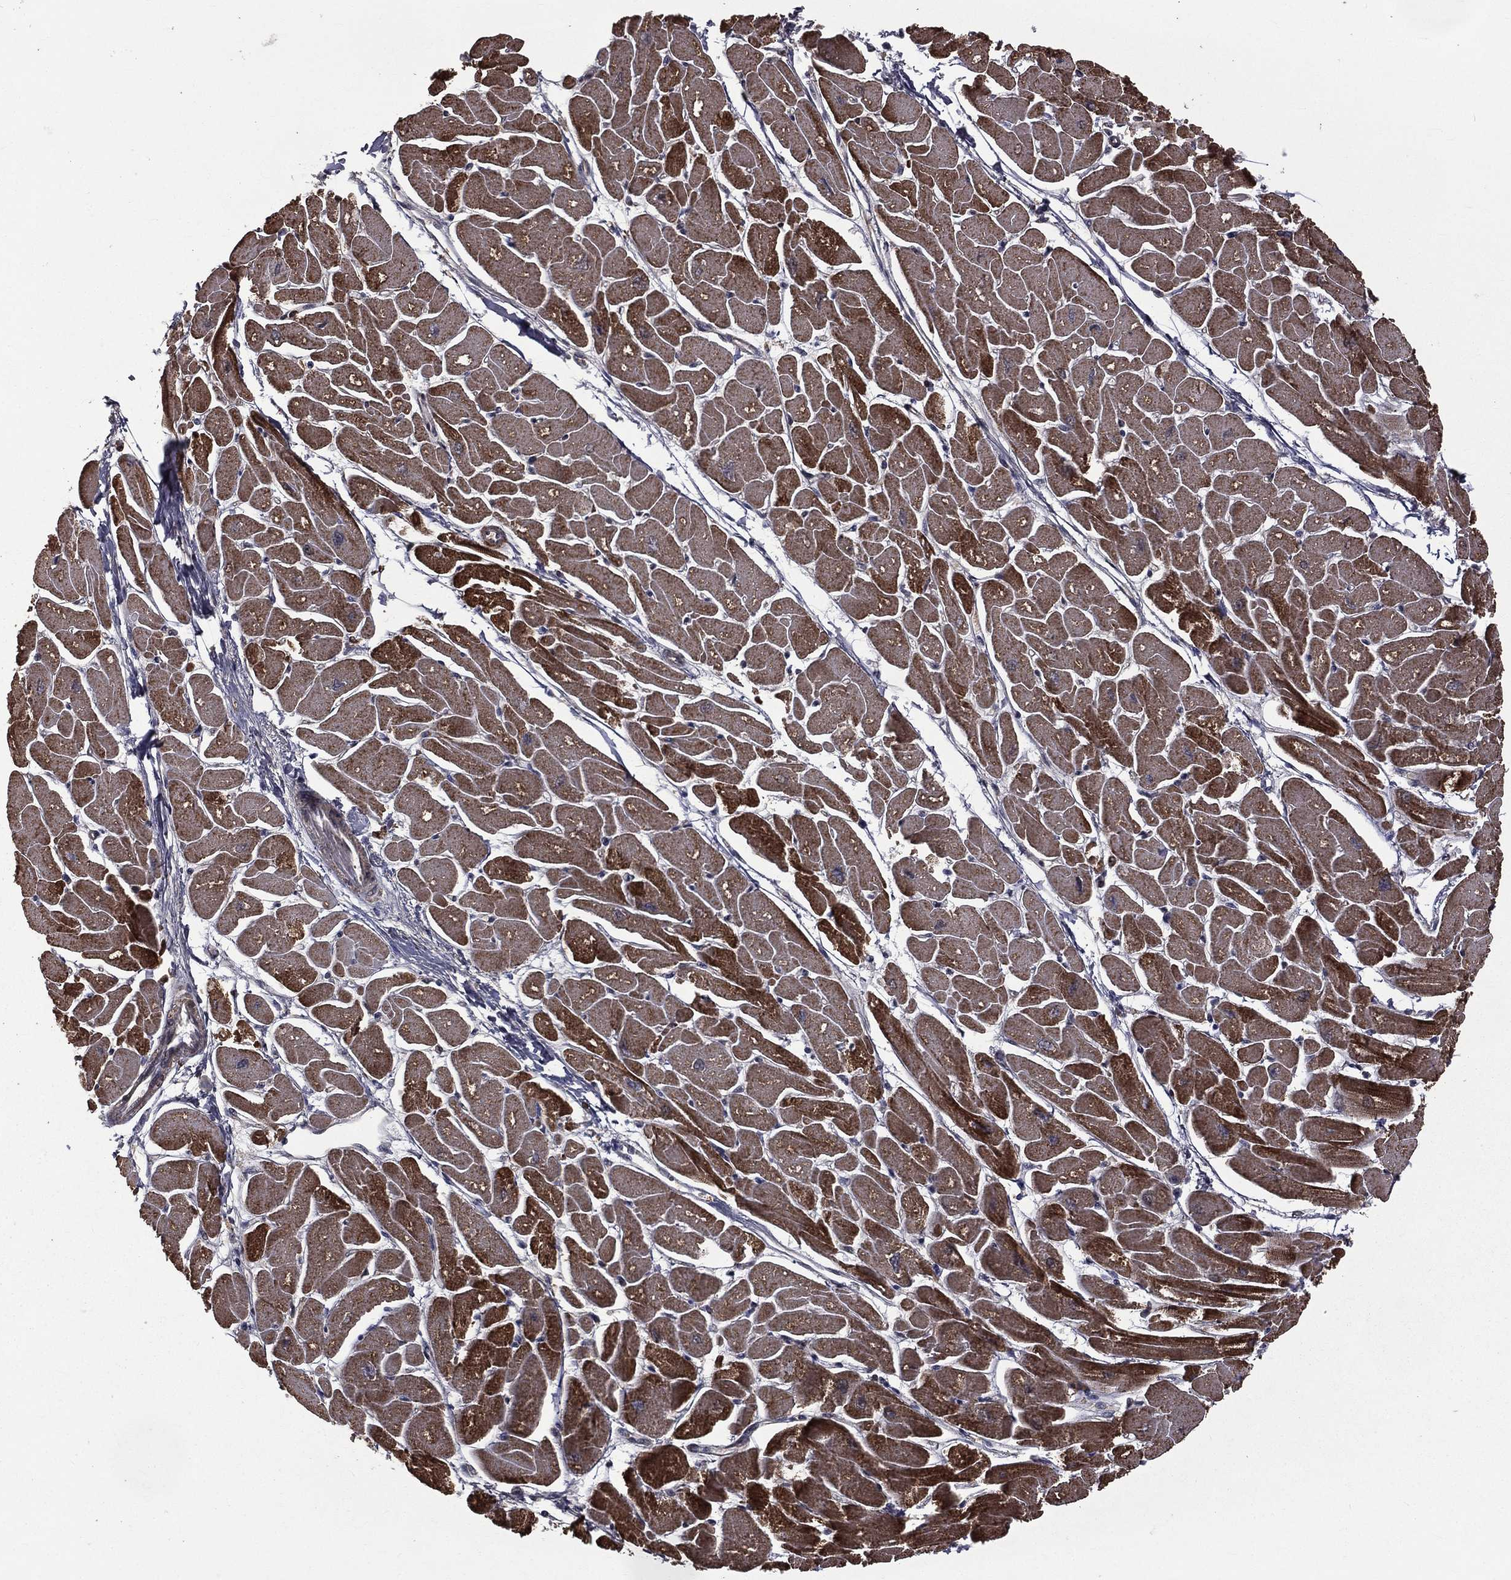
{"staining": {"intensity": "strong", "quantity": ">75%", "location": "cytoplasmic/membranous"}, "tissue": "heart muscle", "cell_type": "Cardiomyocytes", "image_type": "normal", "snomed": [{"axis": "morphology", "description": "Normal tissue, NOS"}, {"axis": "topography", "description": "Heart"}], "caption": "Immunohistochemistry (DAB (3,3'-diaminobenzidine)) staining of unremarkable human heart muscle shows strong cytoplasmic/membranous protein staining in about >75% of cardiomyocytes. The staining is performed using DAB brown chromogen to label protein expression. The nuclei are counter-stained blue using hematoxylin.", "gene": "OLFML1", "patient": {"sex": "male", "age": 57}}